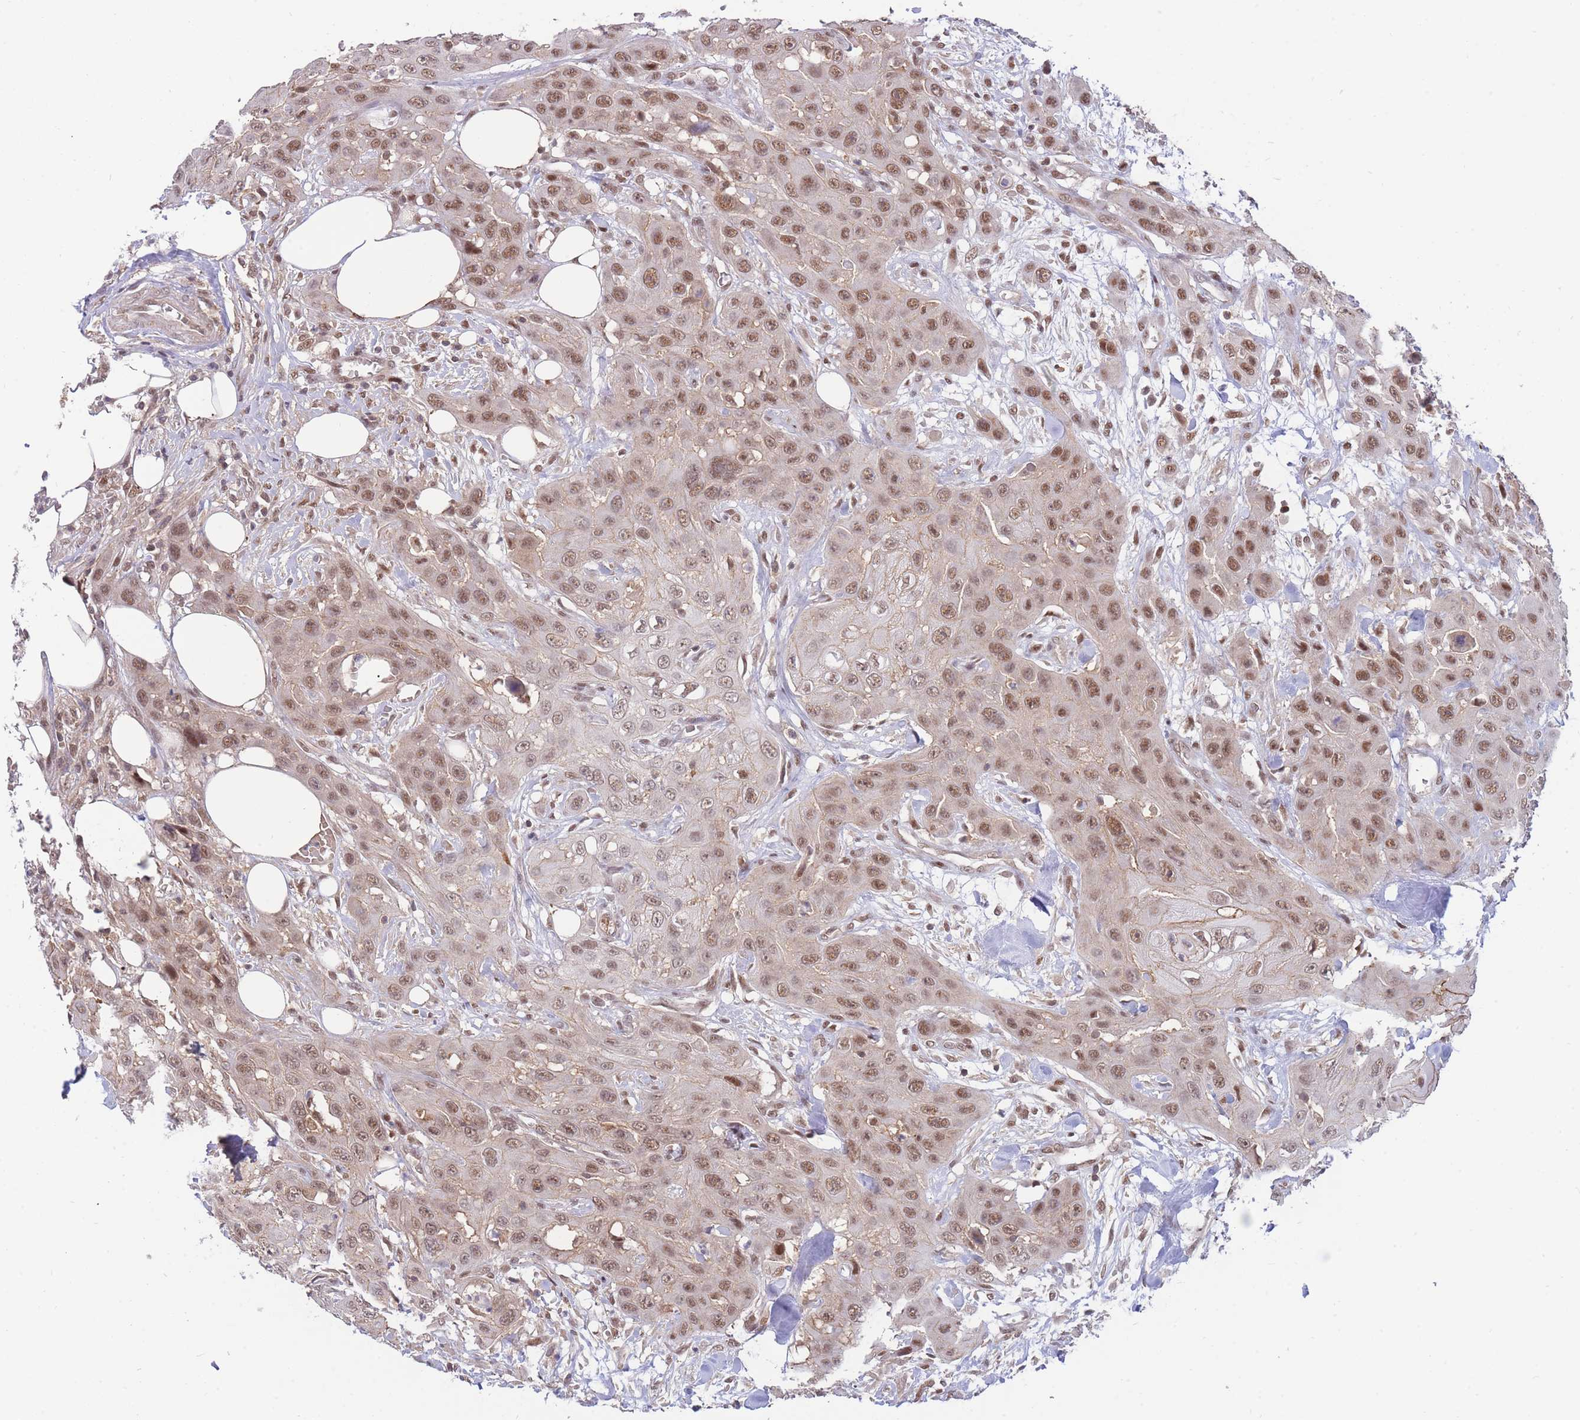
{"staining": {"intensity": "moderate", "quantity": ">75%", "location": "cytoplasmic/membranous,nuclear"}, "tissue": "head and neck cancer", "cell_type": "Tumor cells", "image_type": "cancer", "snomed": [{"axis": "morphology", "description": "Squamous cell carcinoma, NOS"}, {"axis": "topography", "description": "Head-Neck"}], "caption": "Tumor cells exhibit medium levels of moderate cytoplasmic/membranous and nuclear expression in approximately >75% of cells in head and neck cancer.", "gene": "BOD1L1", "patient": {"sex": "male", "age": 81}}